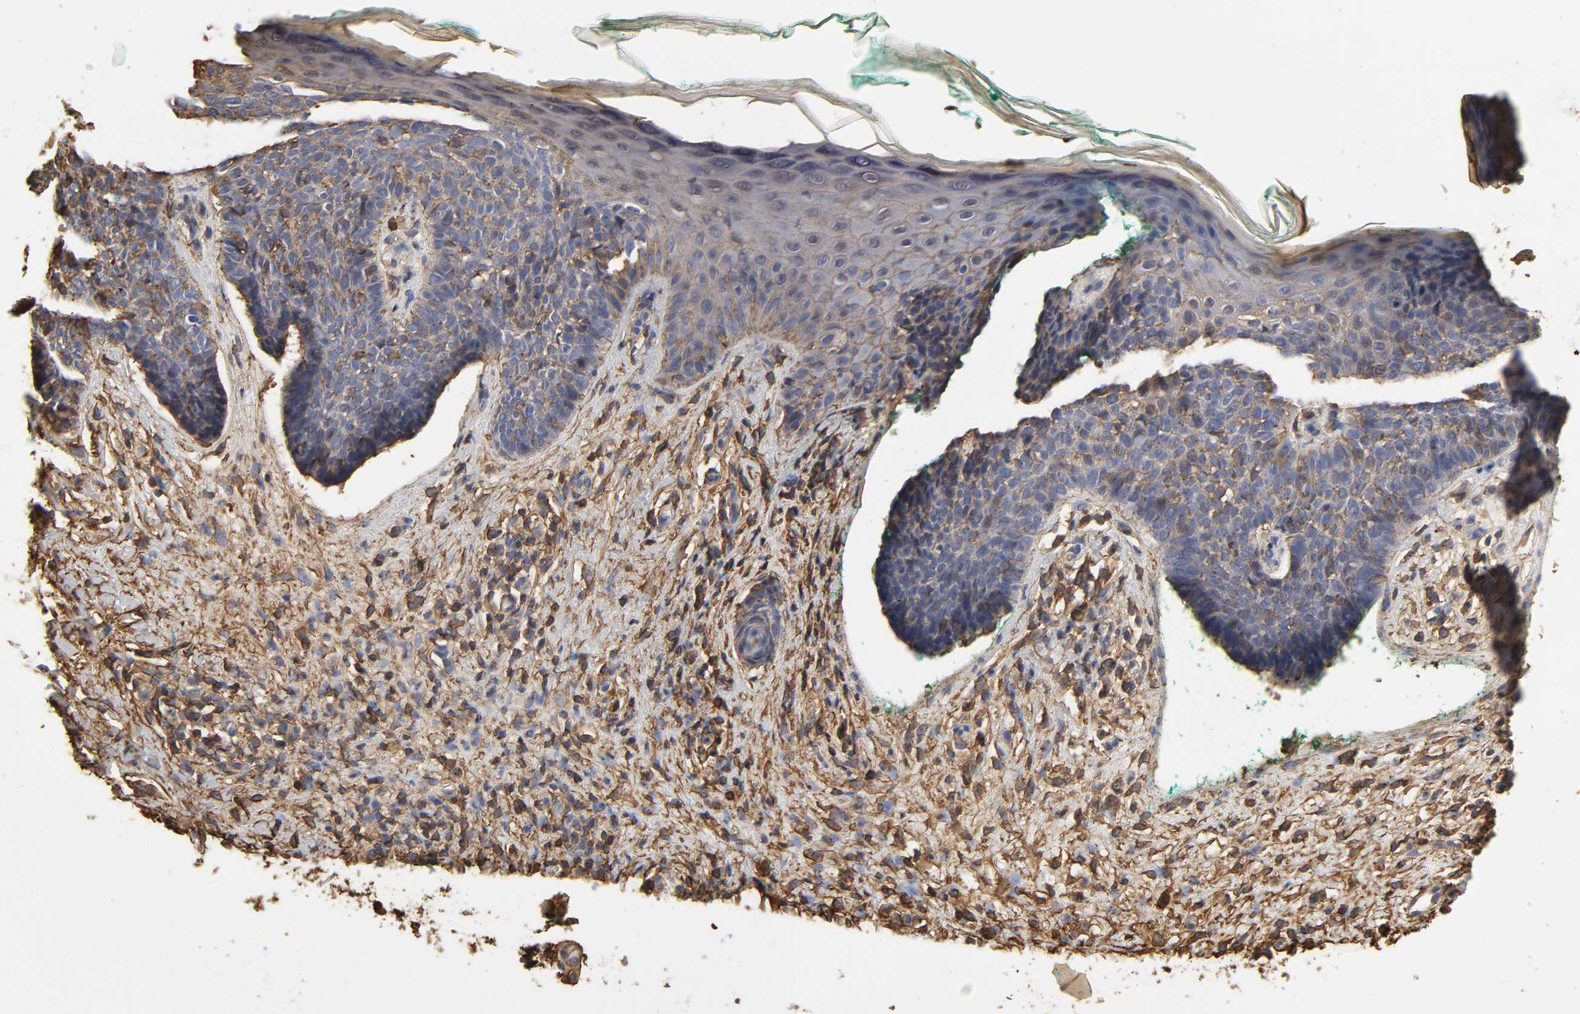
{"staining": {"intensity": "moderate", "quantity": "<25%", "location": "cytoplasmic/membranous"}, "tissue": "skin cancer", "cell_type": "Tumor cells", "image_type": "cancer", "snomed": [{"axis": "morphology", "description": "Basal cell carcinoma"}, {"axis": "topography", "description": "Skin"}], "caption": "Basal cell carcinoma (skin) stained with a protein marker demonstrates moderate staining in tumor cells.", "gene": "ANXA2", "patient": {"sex": "female", "age": 58}}